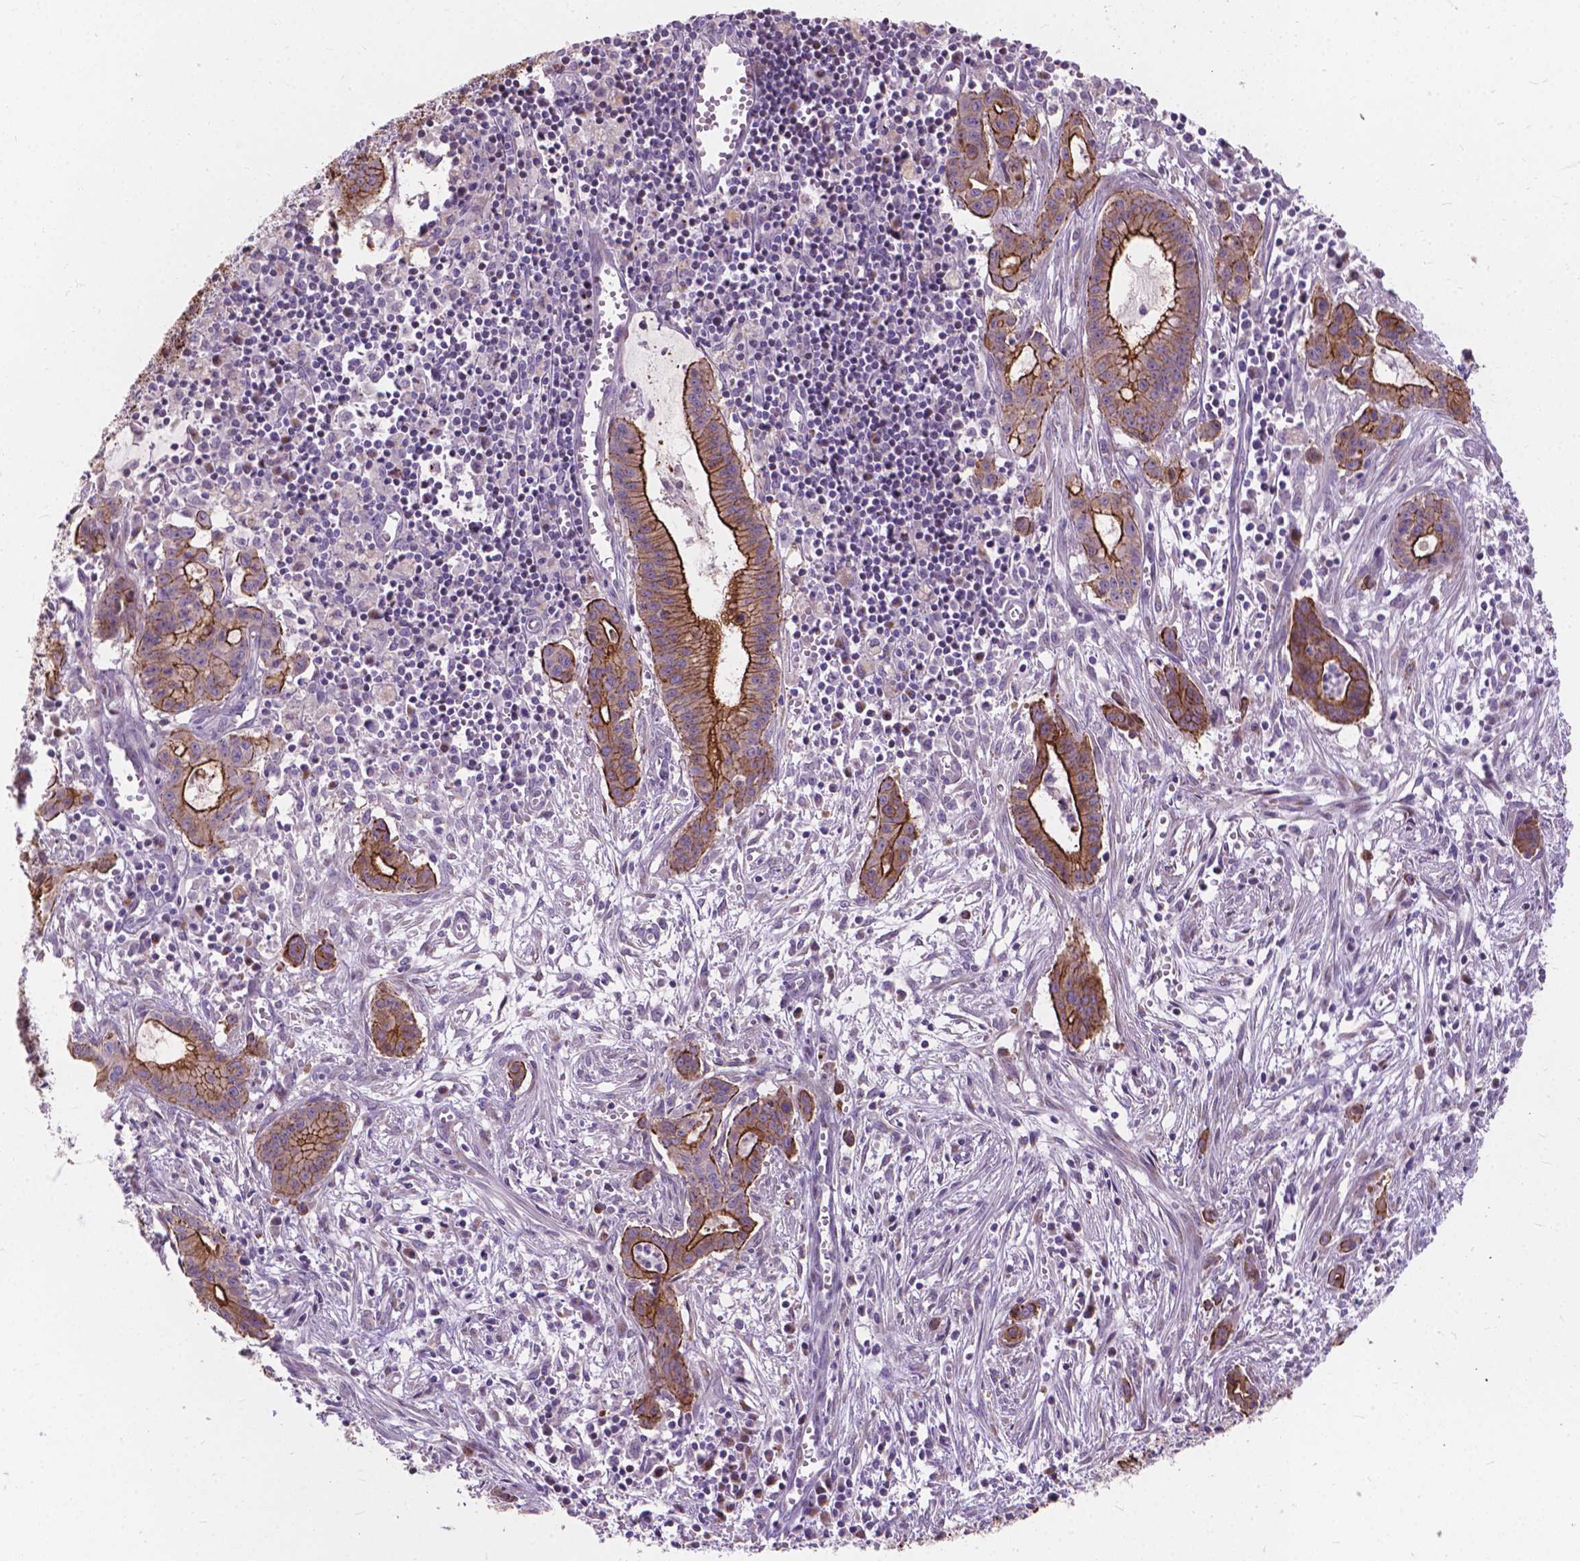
{"staining": {"intensity": "moderate", "quantity": "25%-75%", "location": "cytoplasmic/membranous"}, "tissue": "pancreatic cancer", "cell_type": "Tumor cells", "image_type": "cancer", "snomed": [{"axis": "morphology", "description": "Adenocarcinoma, NOS"}, {"axis": "topography", "description": "Pancreas"}], "caption": "Protein expression analysis of pancreatic cancer (adenocarcinoma) reveals moderate cytoplasmic/membranous staining in approximately 25%-75% of tumor cells.", "gene": "MYH14", "patient": {"sex": "male", "age": 48}}